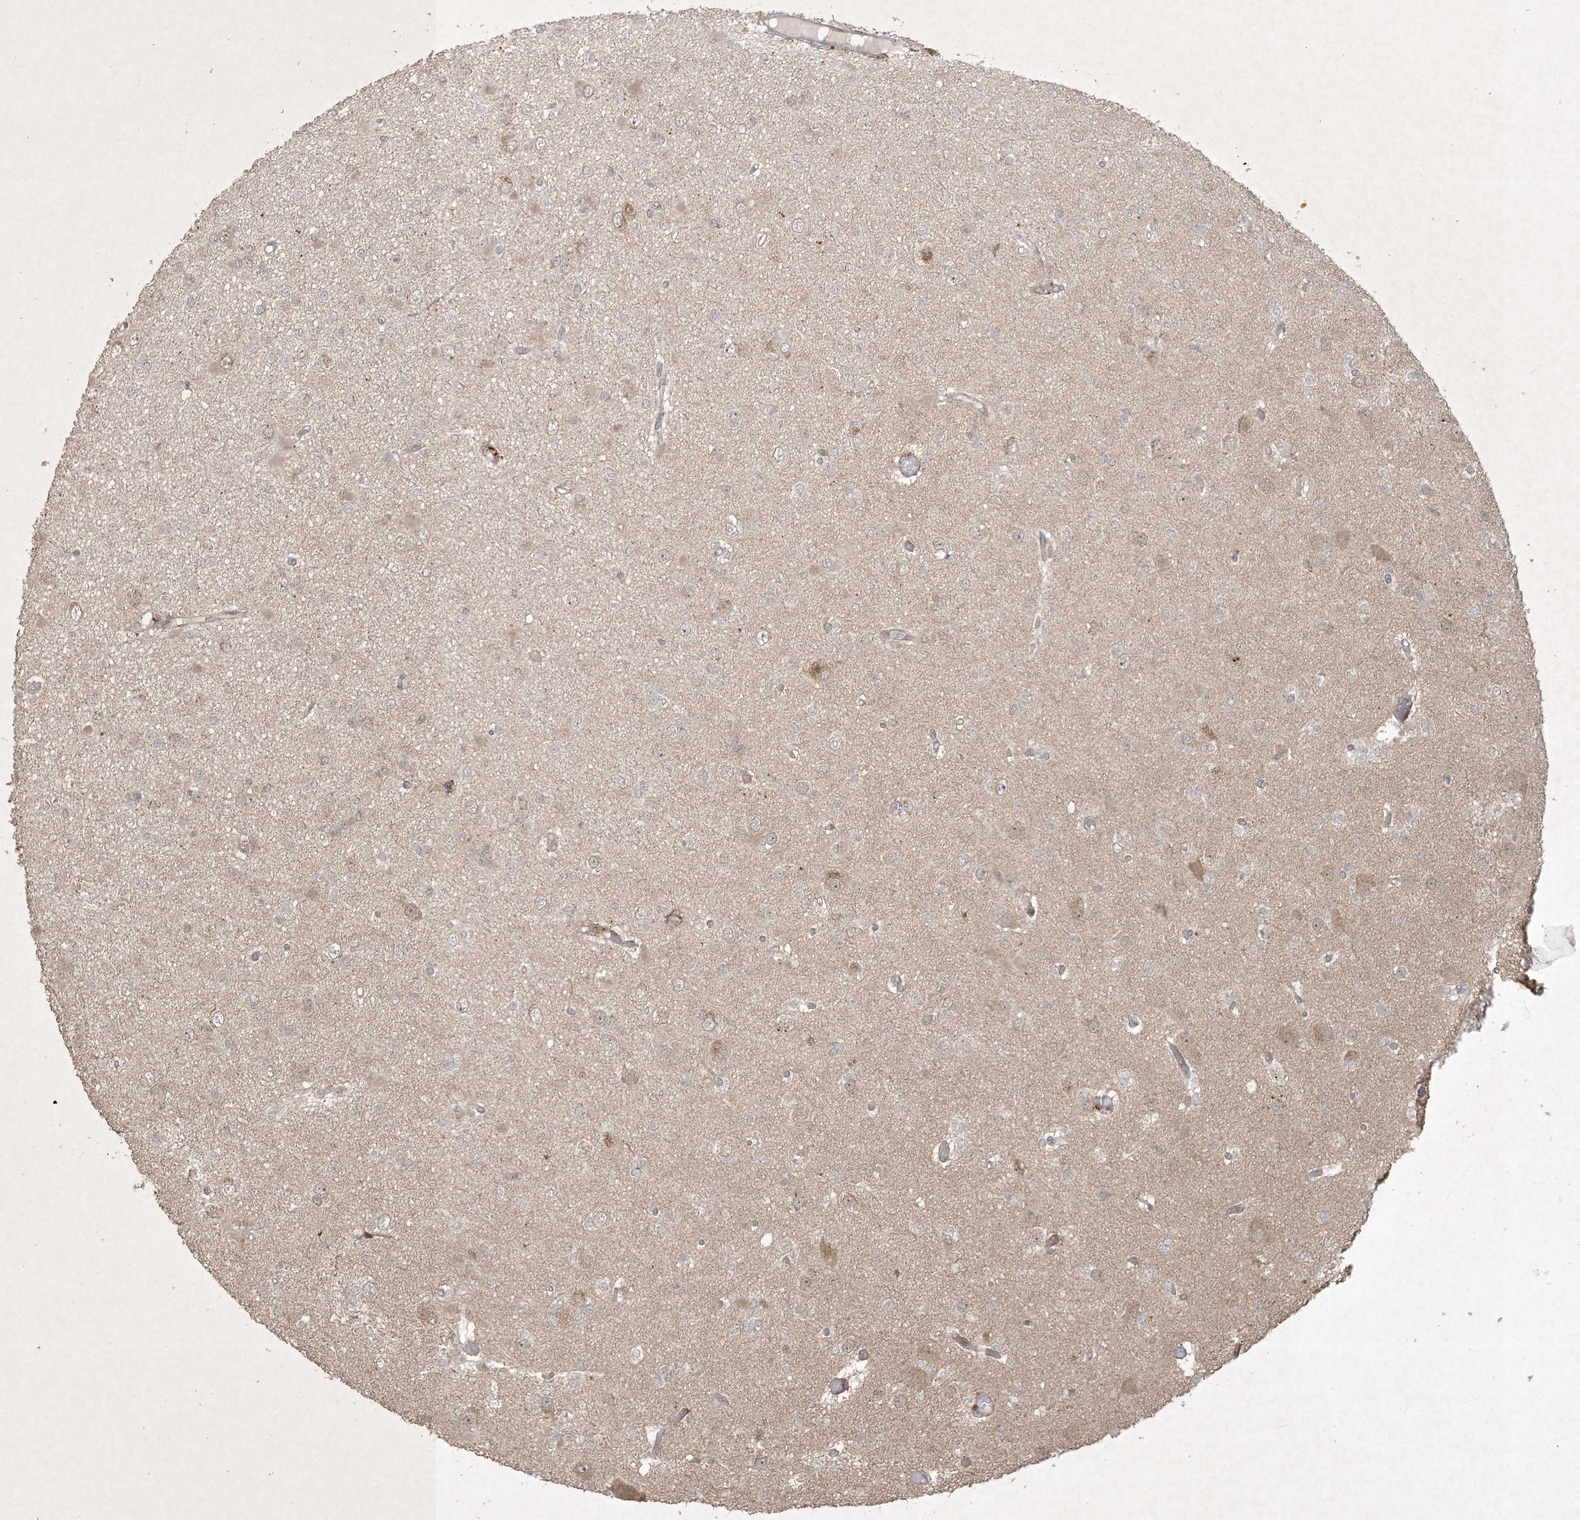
{"staining": {"intensity": "negative", "quantity": "none", "location": "none"}, "tissue": "glioma", "cell_type": "Tumor cells", "image_type": "cancer", "snomed": [{"axis": "morphology", "description": "Glioma, malignant, Low grade"}, {"axis": "topography", "description": "Brain"}], "caption": "This is an immunohistochemistry (IHC) histopathology image of human malignant low-grade glioma. There is no expression in tumor cells.", "gene": "NRBP2", "patient": {"sex": "female", "age": 22}}